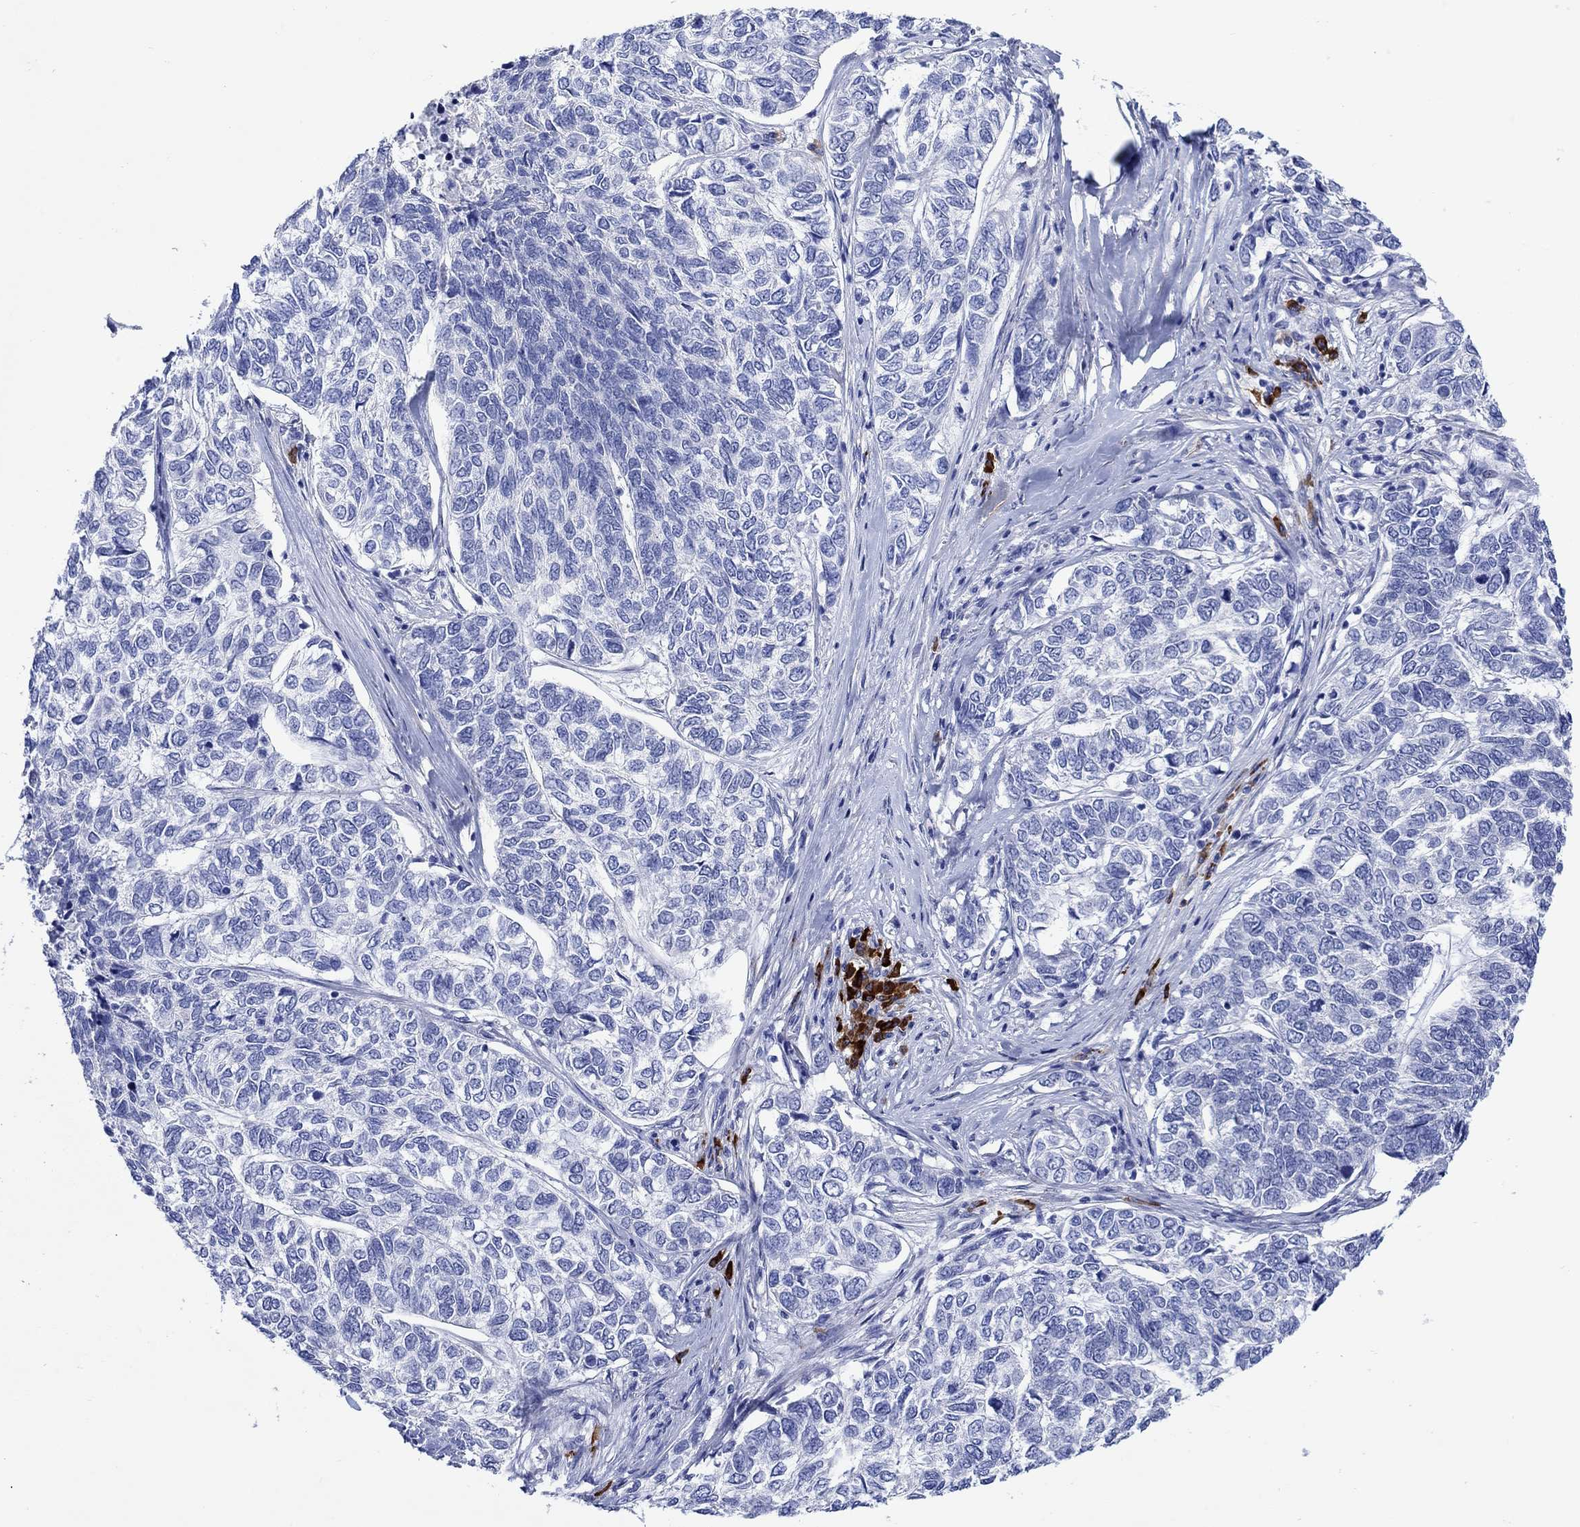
{"staining": {"intensity": "negative", "quantity": "none", "location": "none"}, "tissue": "skin cancer", "cell_type": "Tumor cells", "image_type": "cancer", "snomed": [{"axis": "morphology", "description": "Basal cell carcinoma"}, {"axis": "topography", "description": "Skin"}], "caption": "Immunohistochemistry (IHC) of skin basal cell carcinoma shows no staining in tumor cells.", "gene": "P2RY6", "patient": {"sex": "female", "age": 65}}